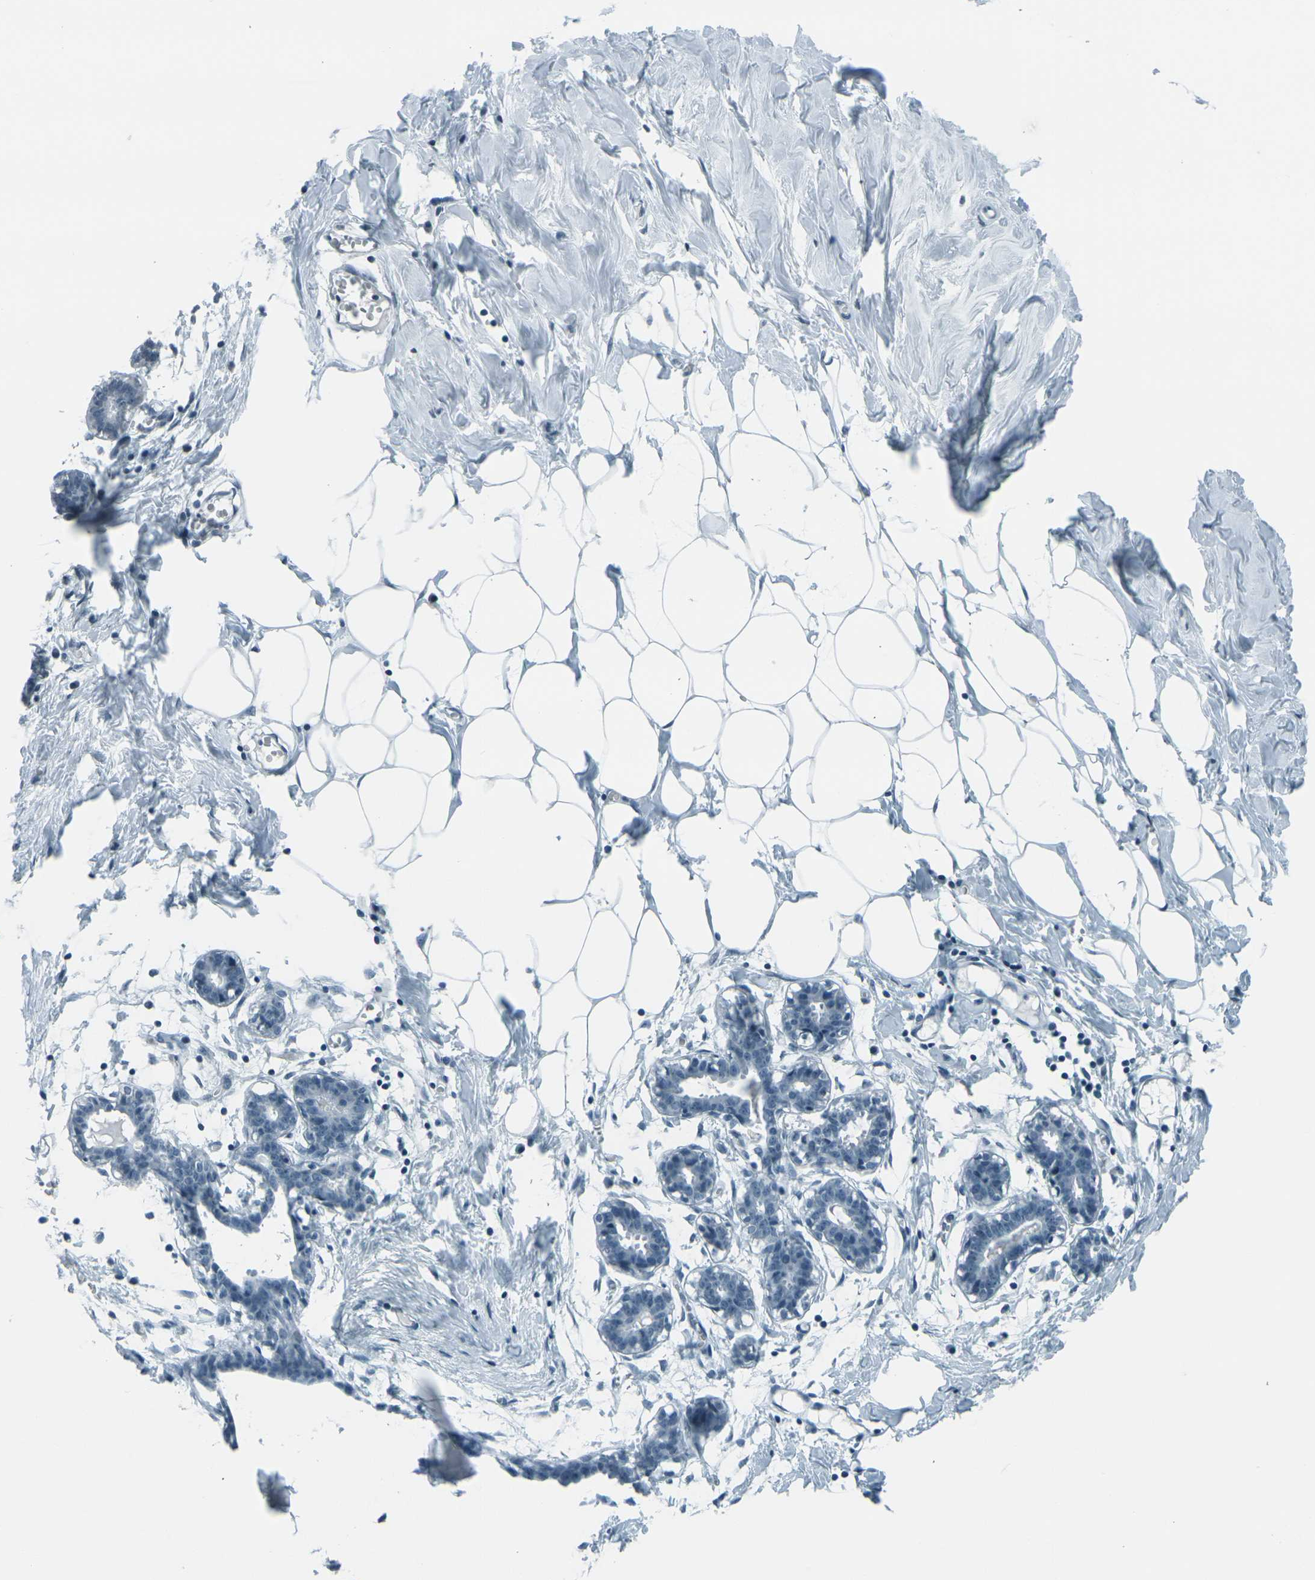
{"staining": {"intensity": "negative", "quantity": "none", "location": "none"}, "tissue": "breast", "cell_type": "Adipocytes", "image_type": "normal", "snomed": [{"axis": "morphology", "description": "Normal tissue, NOS"}, {"axis": "topography", "description": "Breast"}], "caption": "Breast stained for a protein using immunohistochemistry (IHC) demonstrates no positivity adipocytes.", "gene": "H2BC1", "patient": {"sex": "female", "age": 27}}